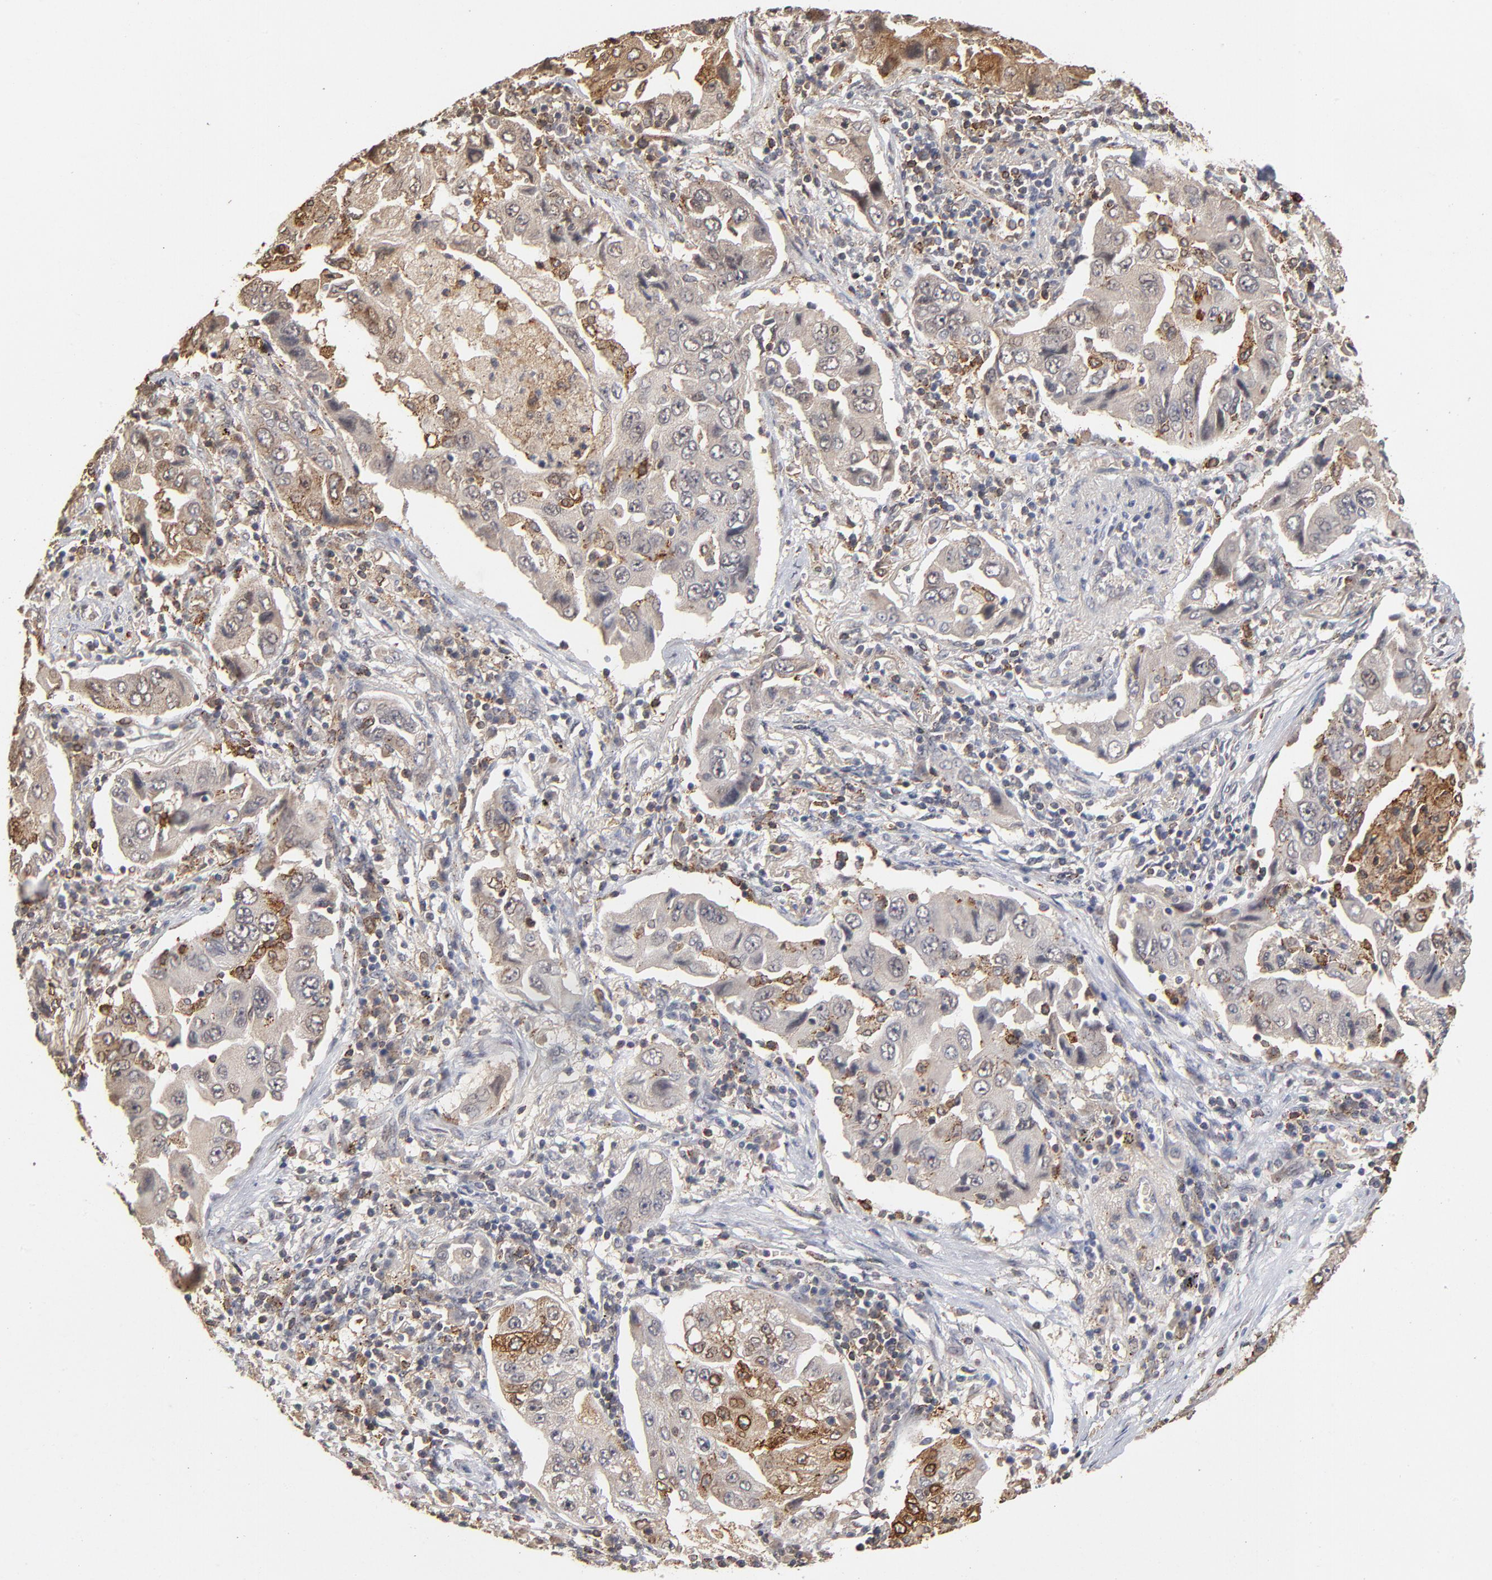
{"staining": {"intensity": "moderate", "quantity": "25%-75%", "location": "cytoplasmic/membranous"}, "tissue": "lung cancer", "cell_type": "Tumor cells", "image_type": "cancer", "snomed": [{"axis": "morphology", "description": "Adenocarcinoma, NOS"}, {"axis": "topography", "description": "Lung"}], "caption": "Tumor cells display medium levels of moderate cytoplasmic/membranous staining in approximately 25%-75% of cells in human lung cancer (adenocarcinoma).", "gene": "ASB8", "patient": {"sex": "female", "age": 65}}